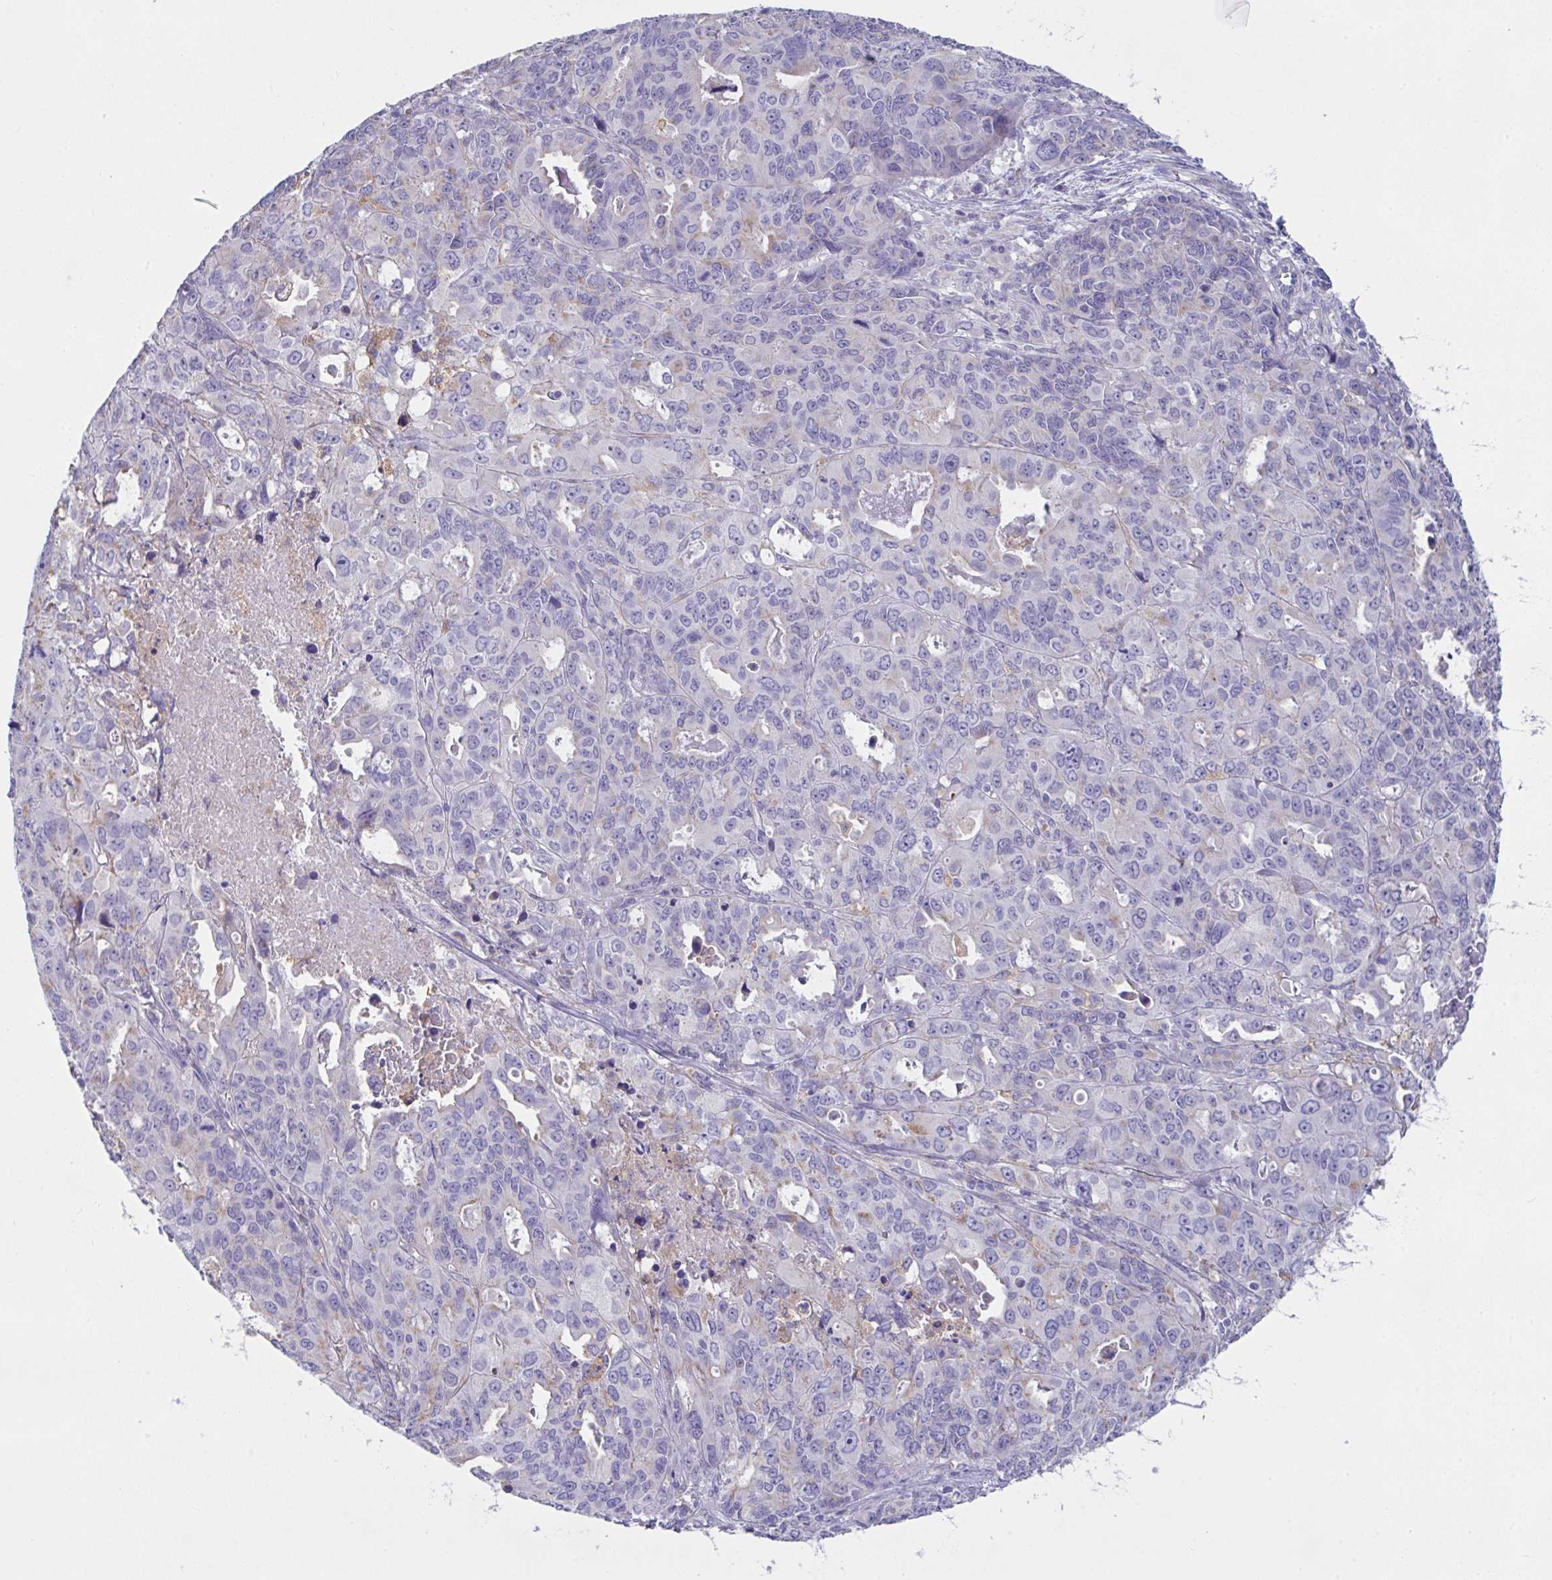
{"staining": {"intensity": "negative", "quantity": "none", "location": "none"}, "tissue": "endometrial cancer", "cell_type": "Tumor cells", "image_type": "cancer", "snomed": [{"axis": "morphology", "description": "Adenocarcinoma, NOS"}, {"axis": "topography", "description": "Uterus"}], "caption": "This is an immunohistochemistry (IHC) micrograph of endometrial cancer. There is no positivity in tumor cells.", "gene": "TFAP2C", "patient": {"sex": "female", "age": 79}}